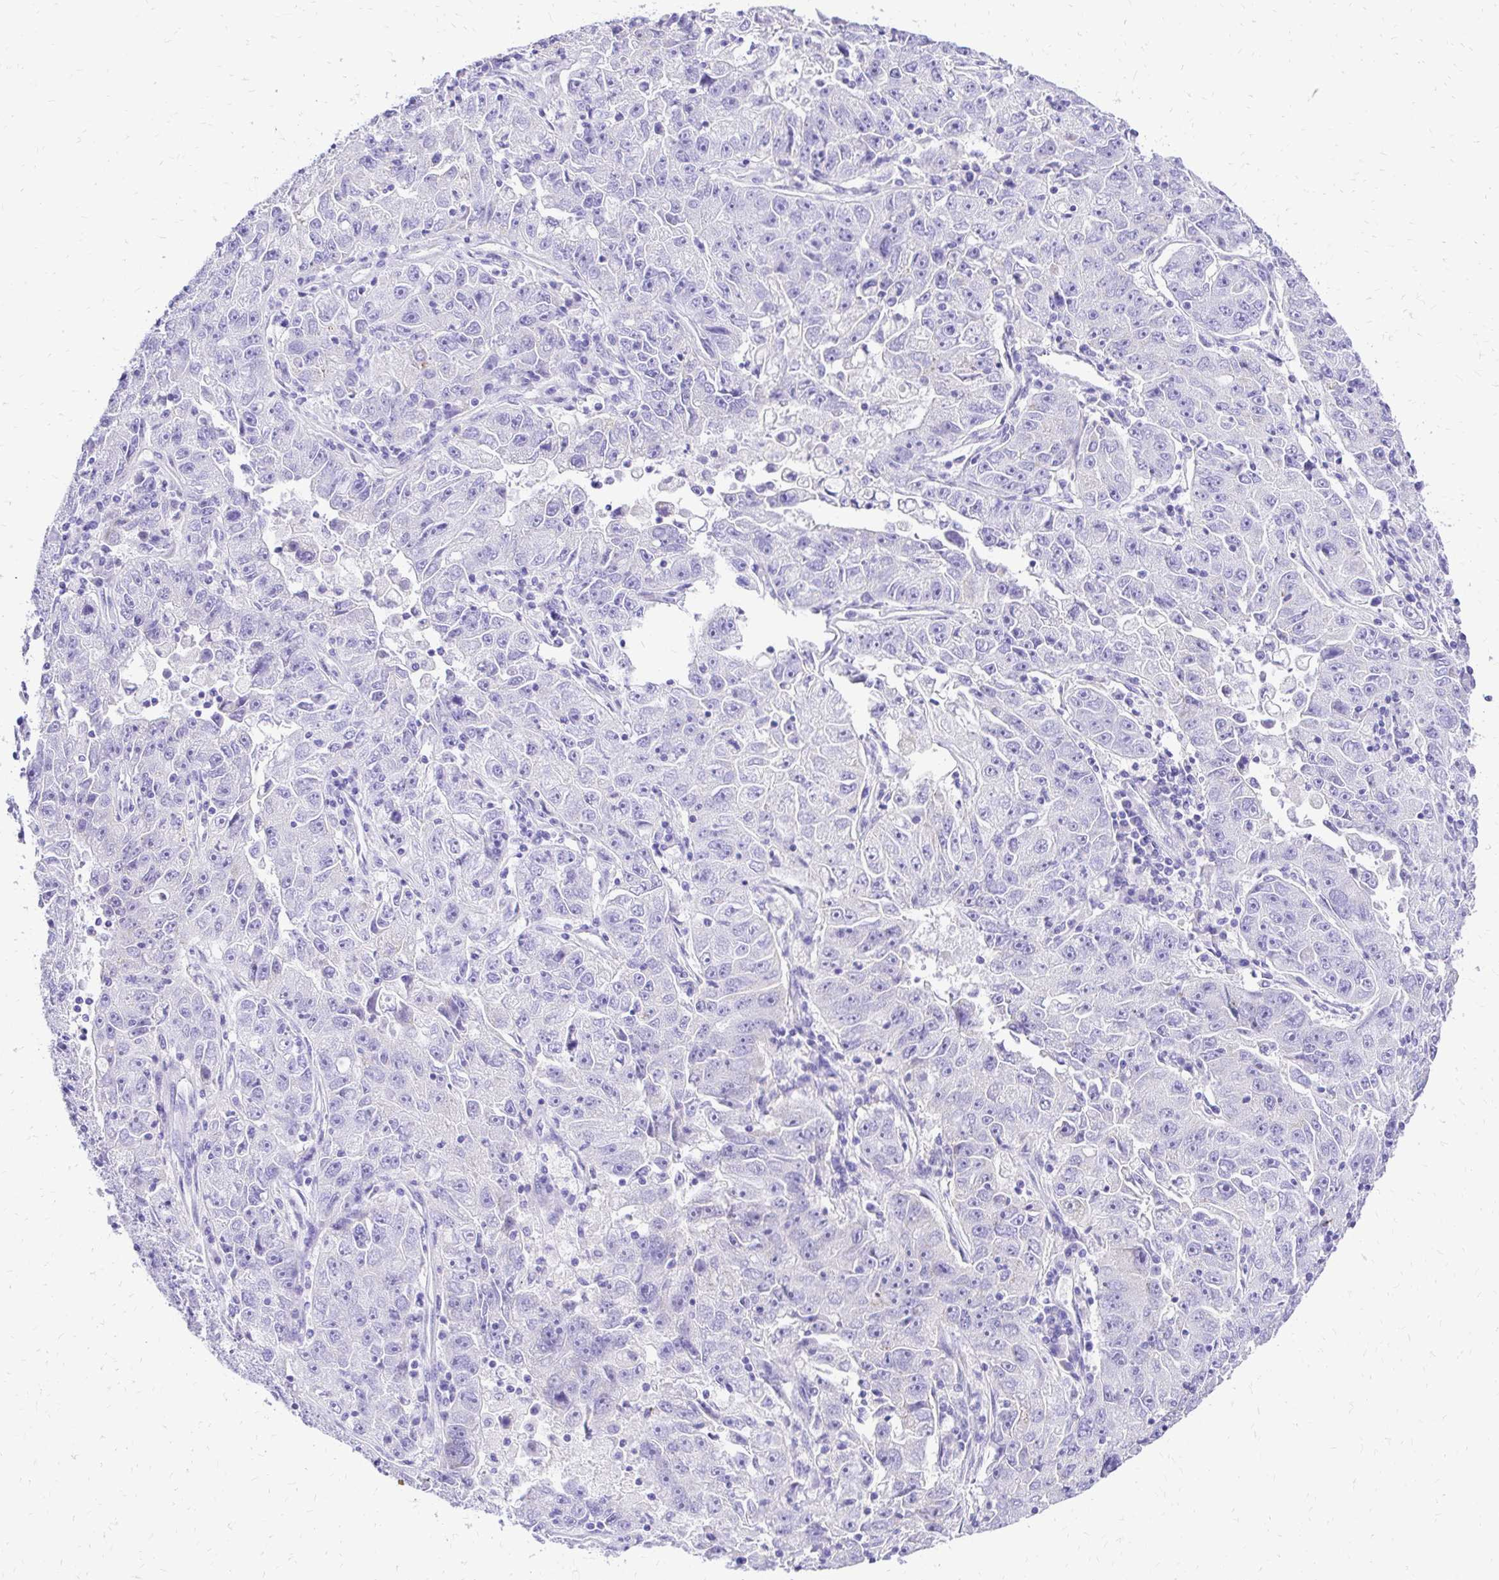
{"staining": {"intensity": "negative", "quantity": "none", "location": "none"}, "tissue": "lung cancer", "cell_type": "Tumor cells", "image_type": "cancer", "snomed": [{"axis": "morphology", "description": "Normal morphology"}, {"axis": "morphology", "description": "Adenocarcinoma, NOS"}, {"axis": "topography", "description": "Lymph node"}, {"axis": "topography", "description": "Lung"}], "caption": "DAB immunohistochemical staining of lung cancer exhibits no significant positivity in tumor cells. The staining was performed using DAB to visualize the protein expression in brown, while the nuclei were stained in blue with hematoxylin (Magnification: 20x).", "gene": "S100G", "patient": {"sex": "female", "age": 57}}